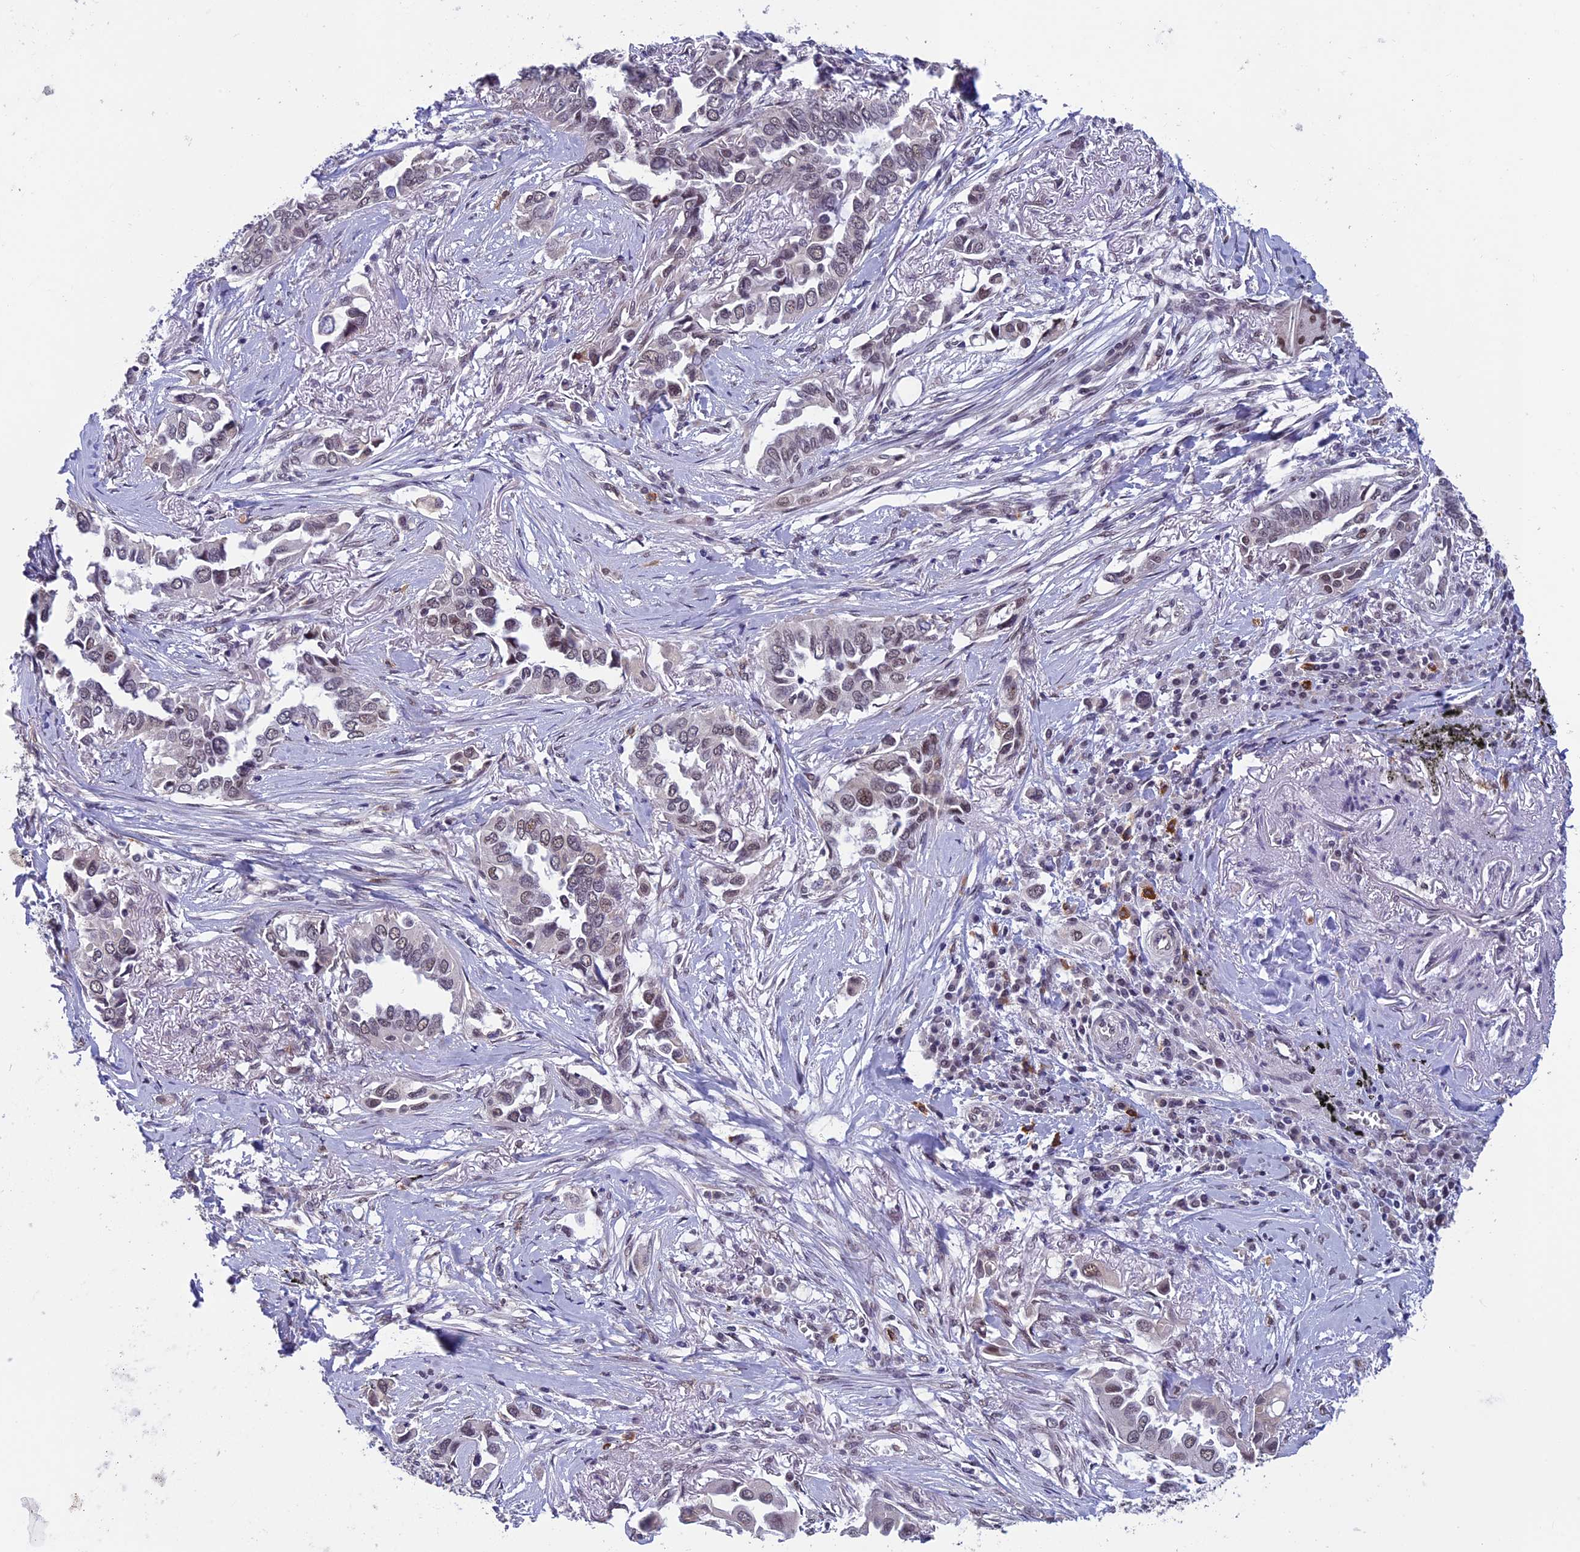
{"staining": {"intensity": "weak", "quantity": "25%-75%", "location": "nuclear"}, "tissue": "lung cancer", "cell_type": "Tumor cells", "image_type": "cancer", "snomed": [{"axis": "morphology", "description": "Adenocarcinoma, NOS"}, {"axis": "topography", "description": "Lung"}], "caption": "Weak nuclear protein positivity is appreciated in approximately 25%-75% of tumor cells in adenocarcinoma (lung). (Stains: DAB (3,3'-diaminobenzidine) in brown, nuclei in blue, Microscopy: brightfield microscopy at high magnification).", "gene": "RNF40", "patient": {"sex": "female", "age": 76}}